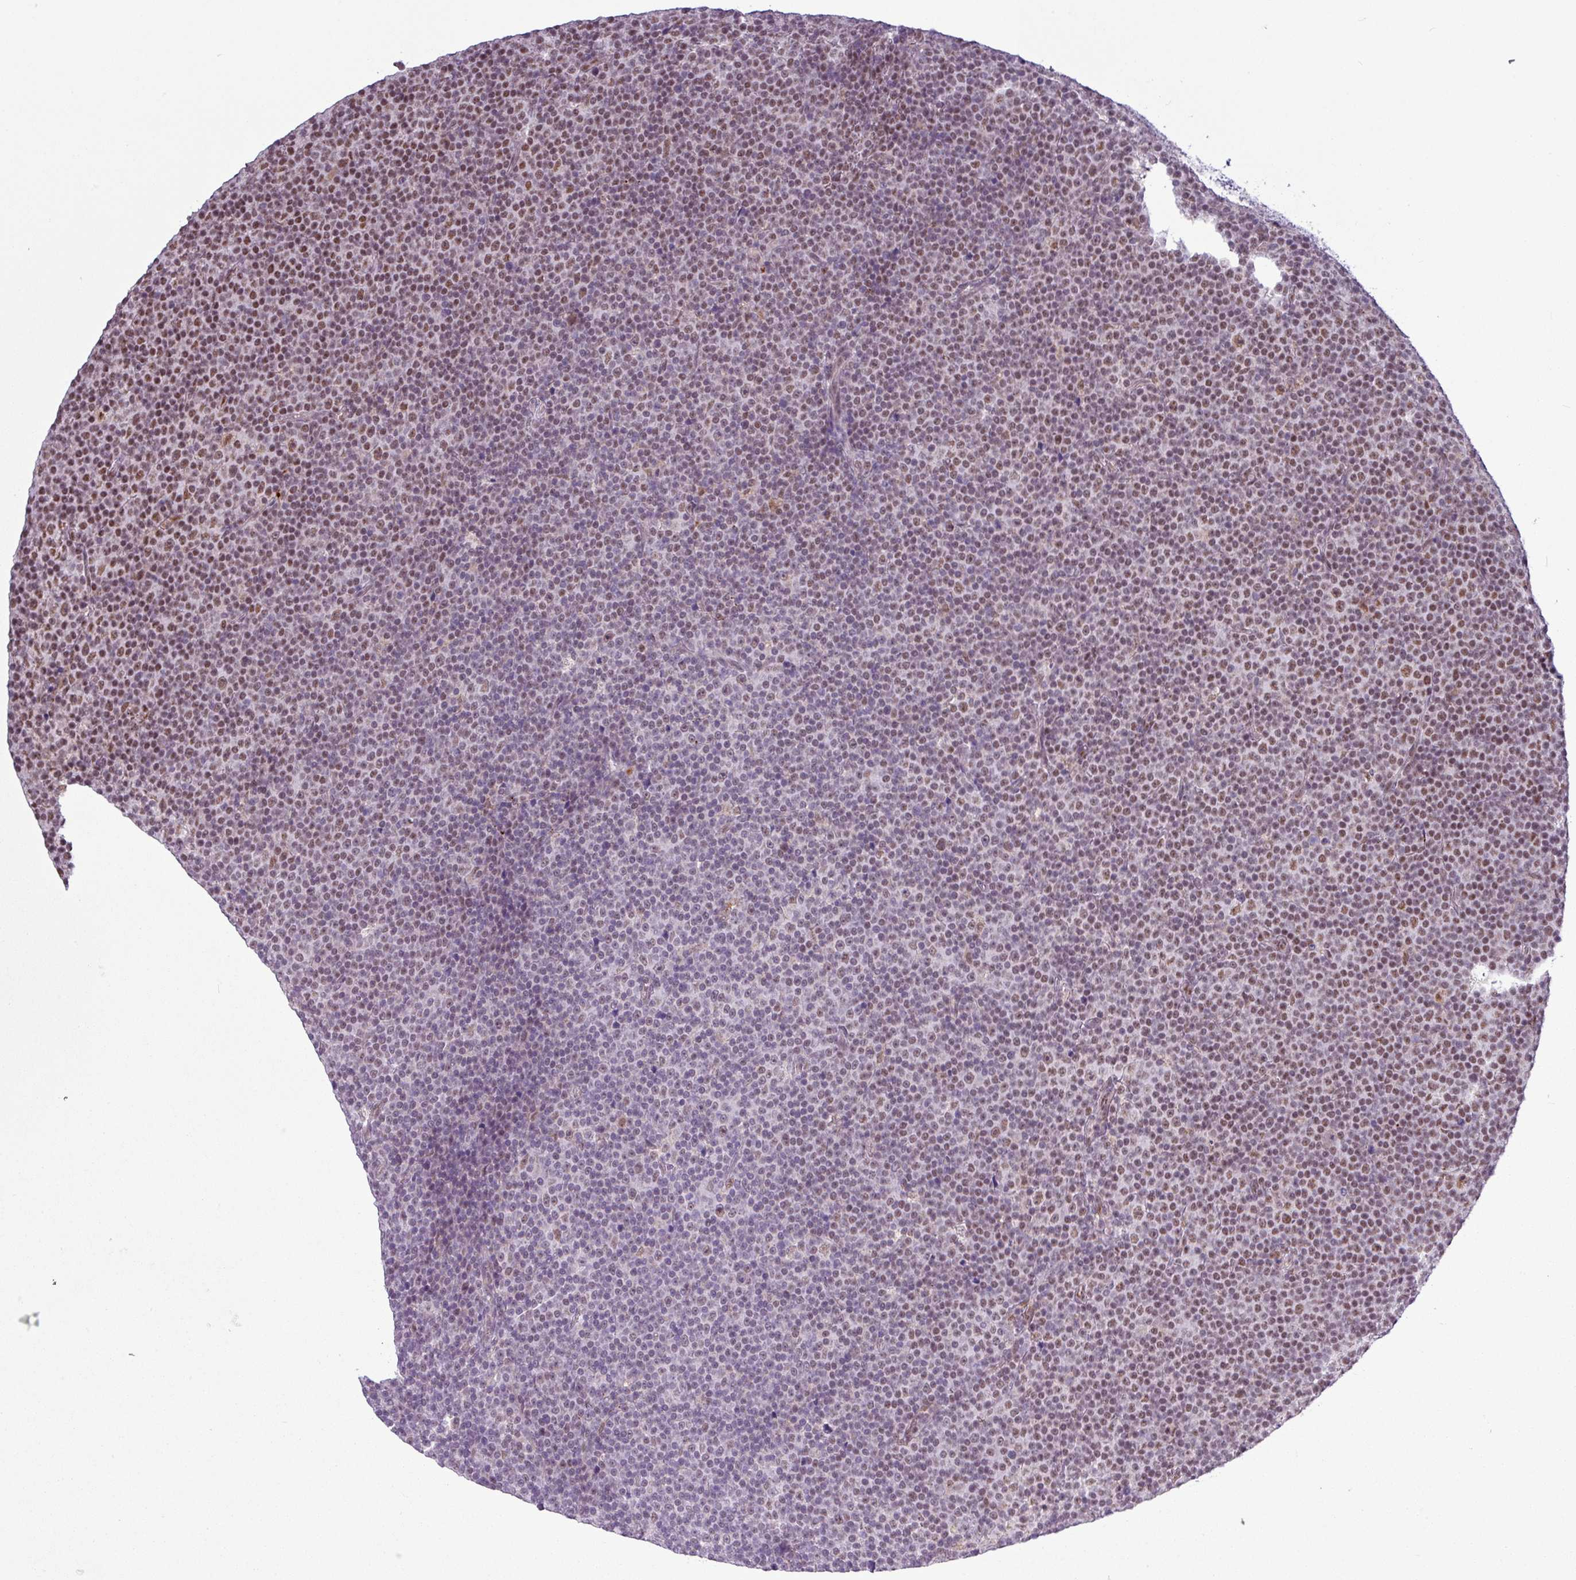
{"staining": {"intensity": "moderate", "quantity": "25%-75%", "location": "nuclear"}, "tissue": "lymphoma", "cell_type": "Tumor cells", "image_type": "cancer", "snomed": [{"axis": "morphology", "description": "Malignant lymphoma, non-Hodgkin's type, Low grade"}, {"axis": "topography", "description": "Lymph node"}], "caption": "Low-grade malignant lymphoma, non-Hodgkin's type stained with a protein marker reveals moderate staining in tumor cells.", "gene": "ZNF217", "patient": {"sex": "female", "age": 67}}